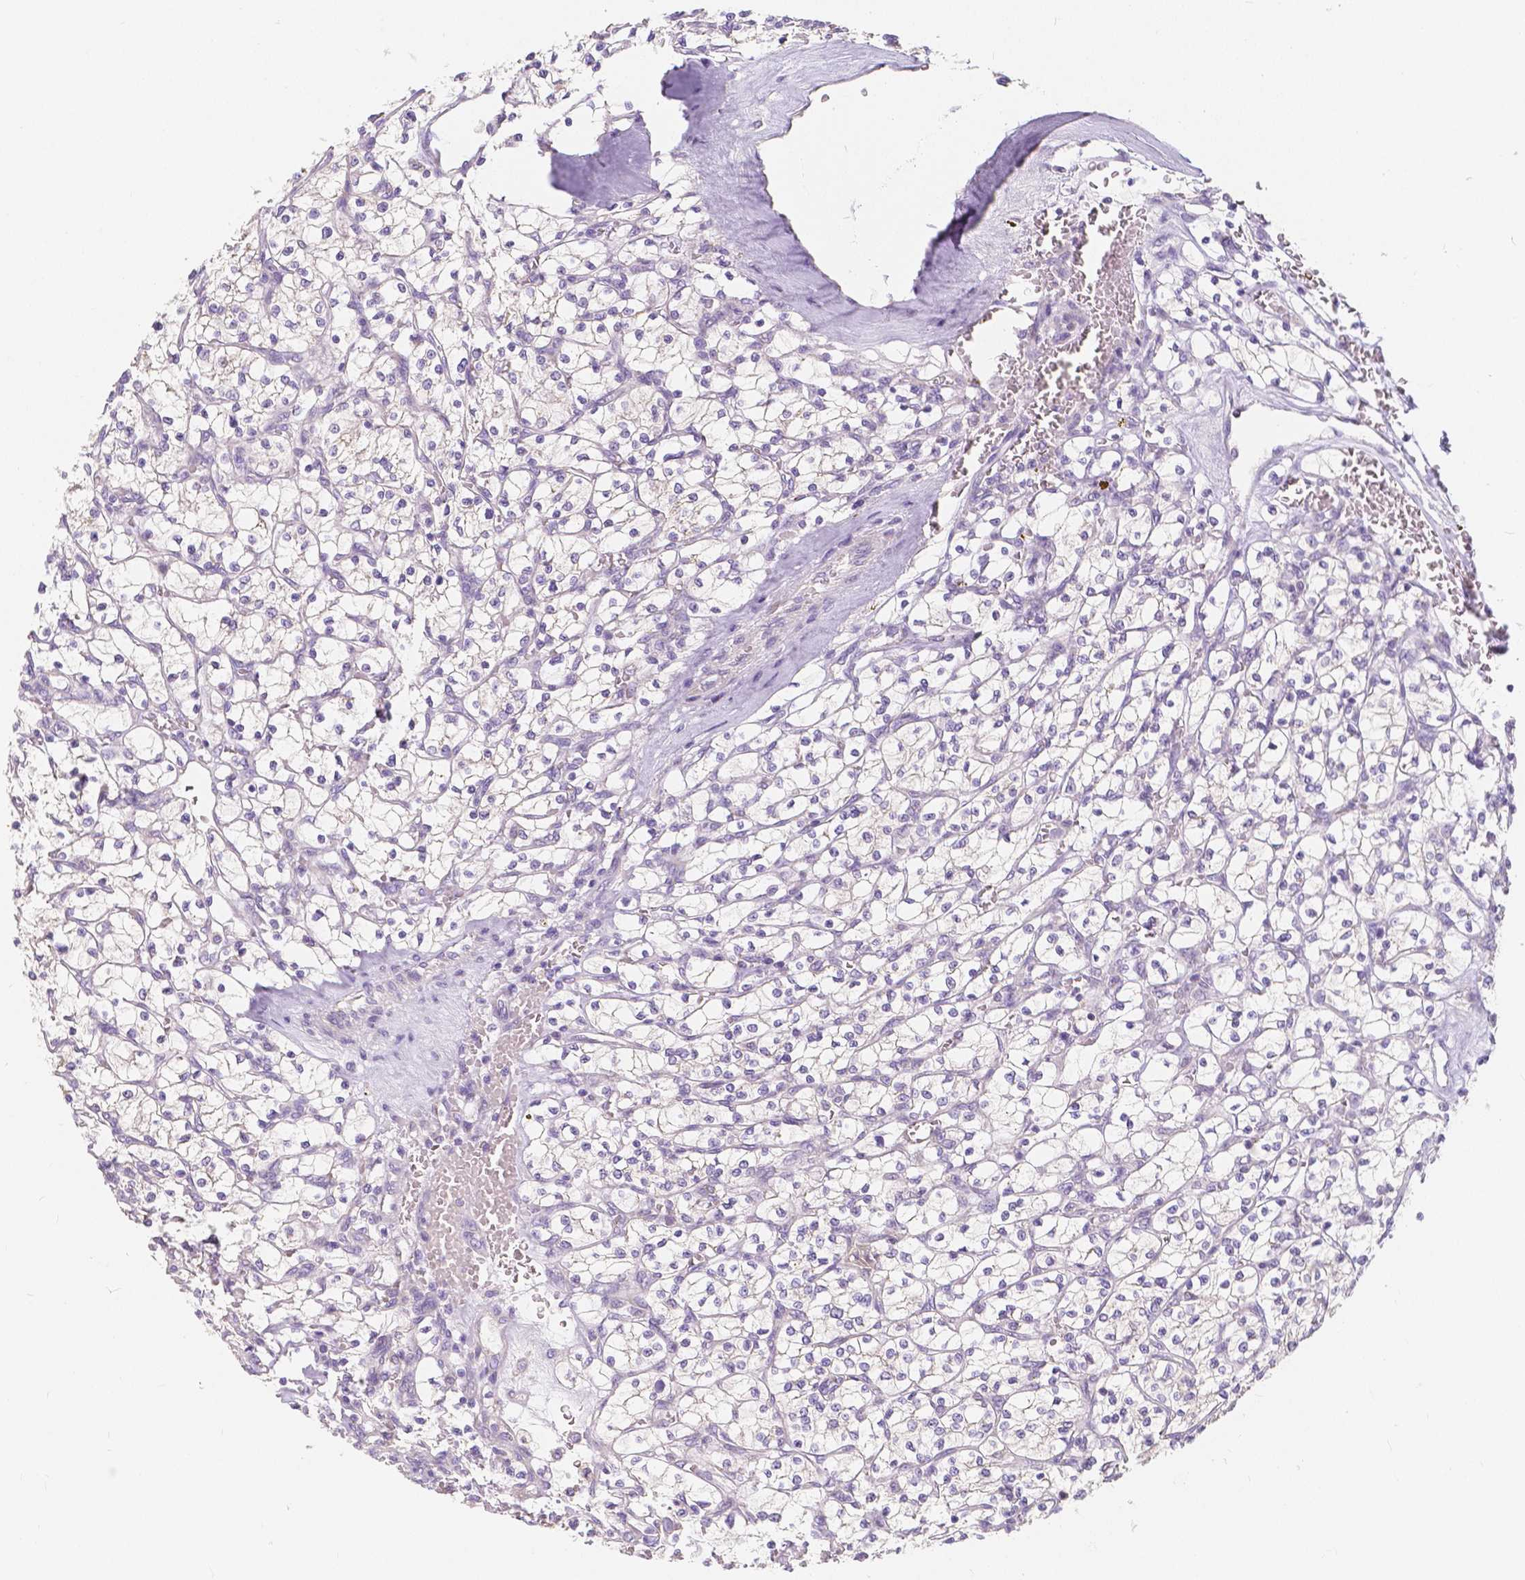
{"staining": {"intensity": "negative", "quantity": "none", "location": "none"}, "tissue": "renal cancer", "cell_type": "Tumor cells", "image_type": "cancer", "snomed": [{"axis": "morphology", "description": "Adenocarcinoma, NOS"}, {"axis": "topography", "description": "Kidney"}], "caption": "Tumor cells show no significant positivity in renal cancer.", "gene": "RNF186", "patient": {"sex": "female", "age": 64}}